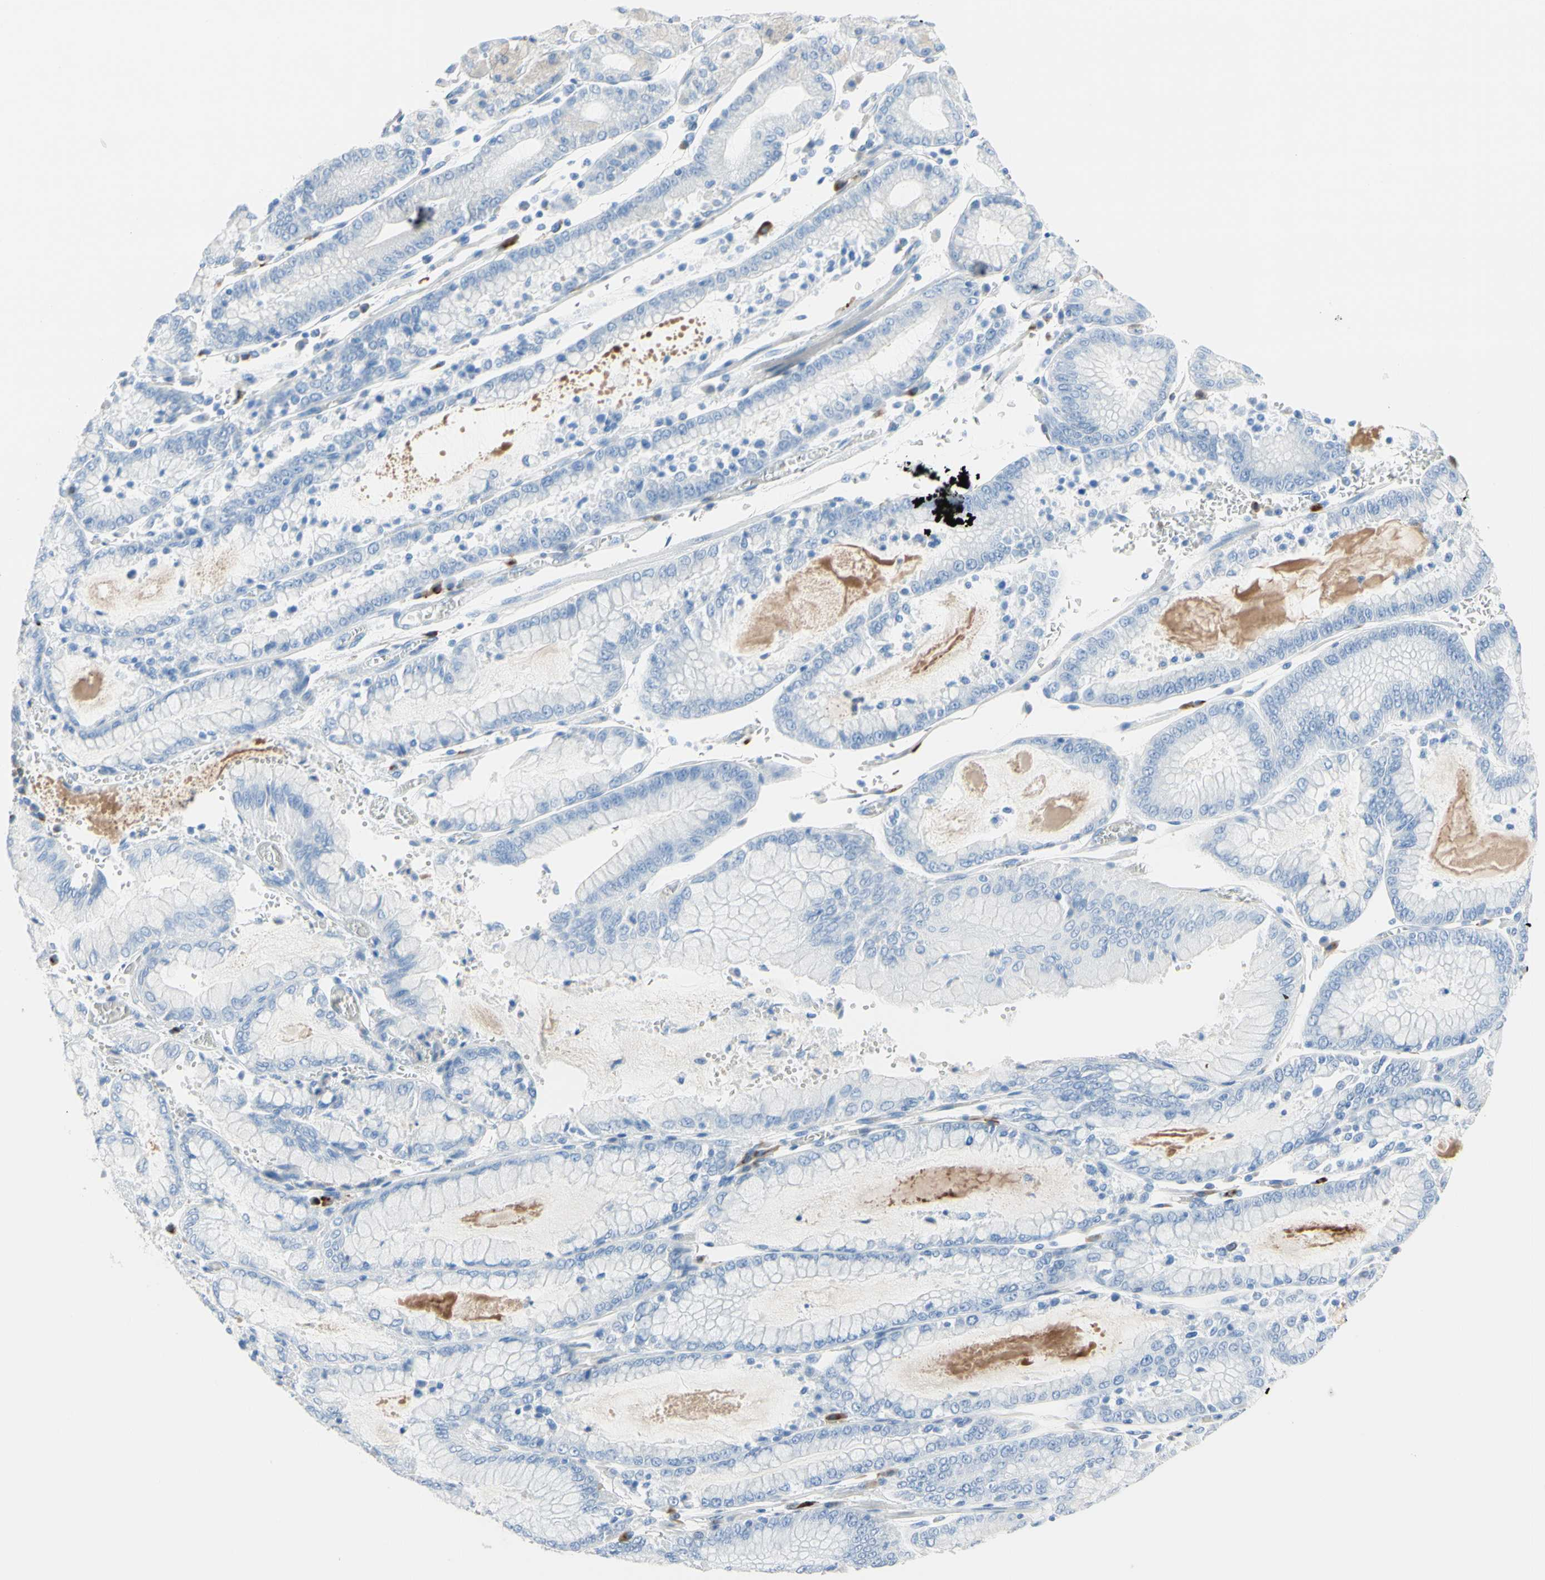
{"staining": {"intensity": "weak", "quantity": "<25%", "location": "cytoplasmic/membranous"}, "tissue": "stomach cancer", "cell_type": "Tumor cells", "image_type": "cancer", "snomed": [{"axis": "morphology", "description": "Normal tissue, NOS"}, {"axis": "morphology", "description": "Adenocarcinoma, NOS"}, {"axis": "topography", "description": "Stomach, upper"}, {"axis": "topography", "description": "Stomach"}], "caption": "Micrograph shows no significant protein expression in tumor cells of stomach adenocarcinoma.", "gene": "IL6ST", "patient": {"sex": "male", "age": 76}}